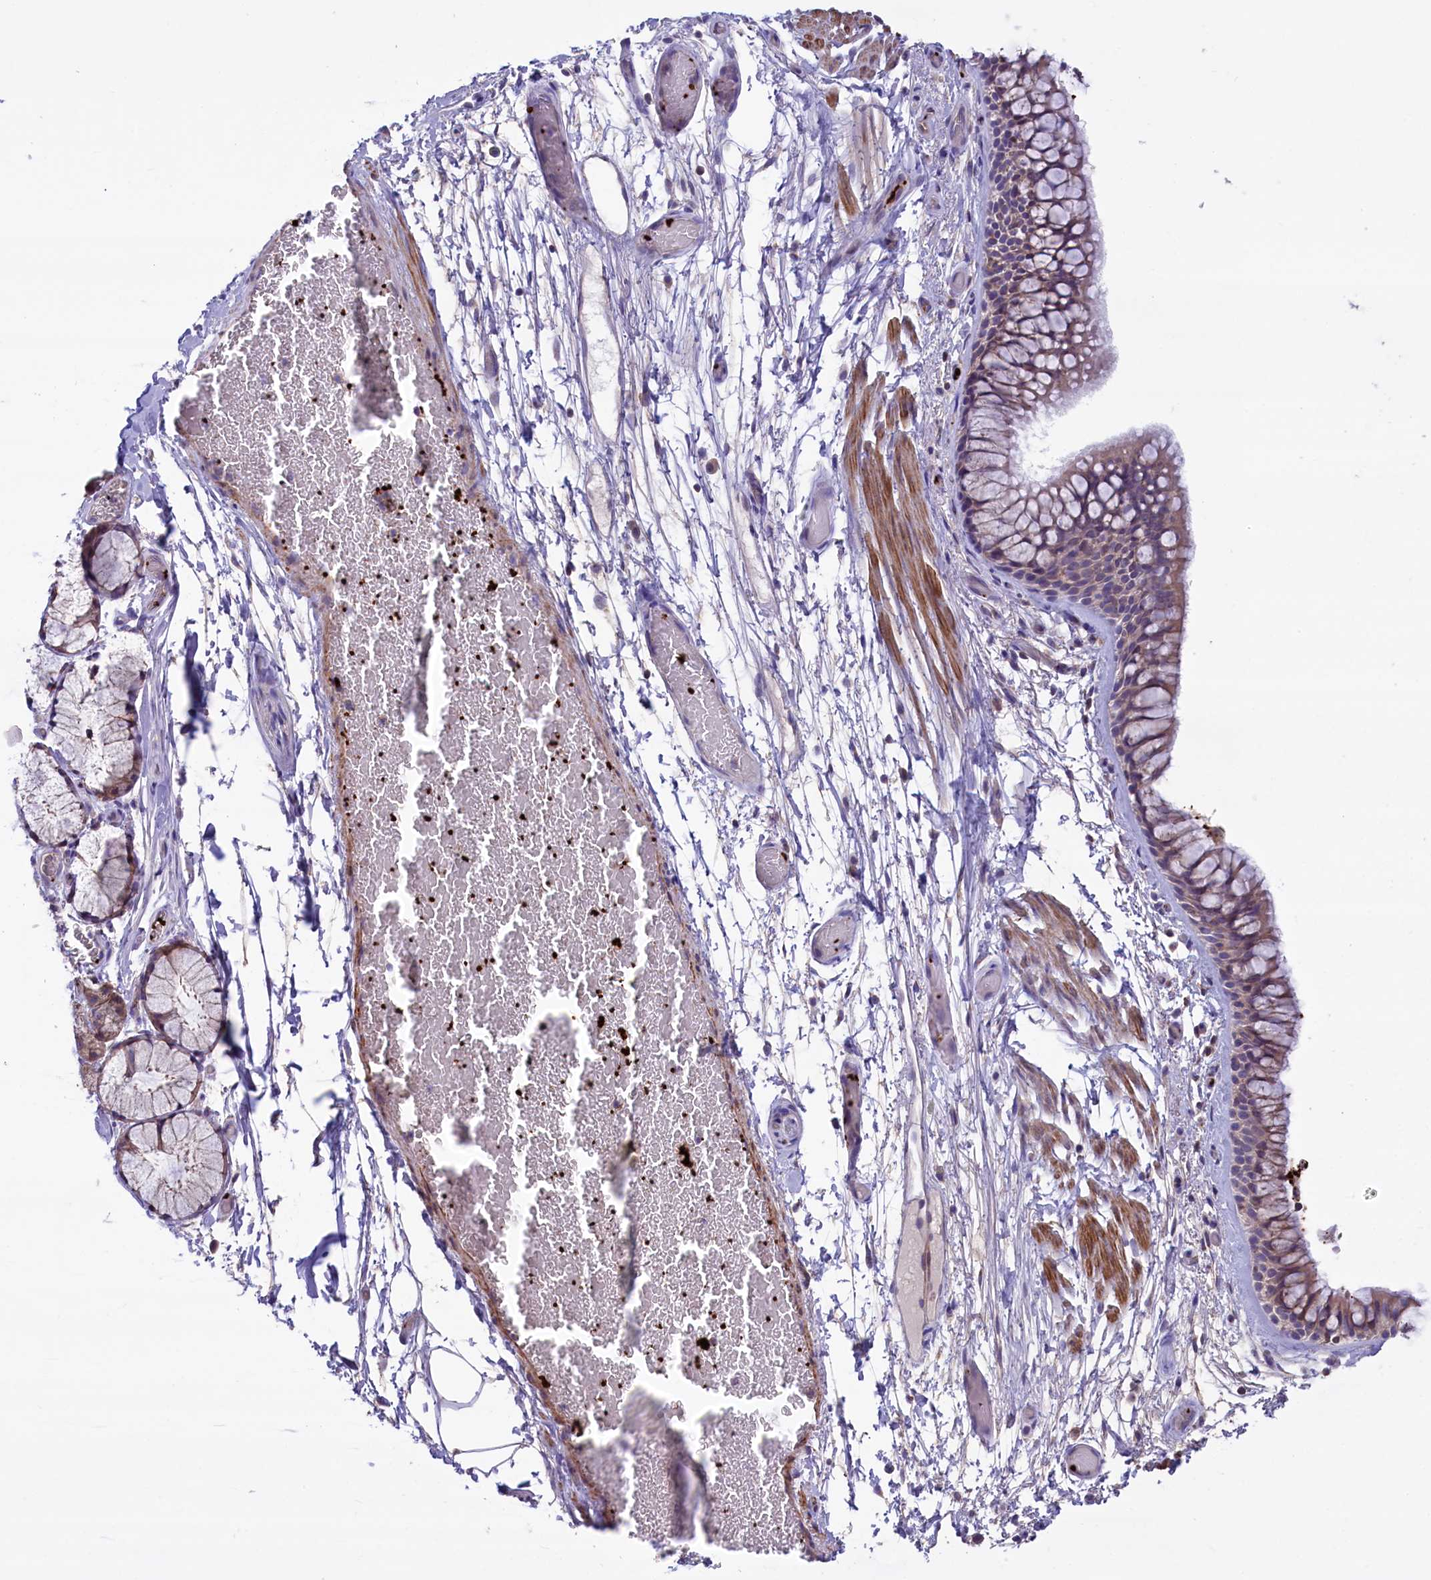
{"staining": {"intensity": "weak", "quantity": ">75%", "location": "cytoplasmic/membranous"}, "tissue": "bronchus", "cell_type": "Respiratory epithelial cells", "image_type": "normal", "snomed": [{"axis": "morphology", "description": "Normal tissue, NOS"}, {"axis": "topography", "description": "Bronchus"}], "caption": "Immunohistochemistry staining of unremarkable bronchus, which reveals low levels of weak cytoplasmic/membranous expression in approximately >75% of respiratory epithelial cells indicating weak cytoplasmic/membranous protein staining. The staining was performed using DAB (3,3'-diaminobenzidine) (brown) for protein detection and nuclei were counterstained in hematoxylin (blue).", "gene": "HEATR3", "patient": {"sex": "male", "age": 65}}